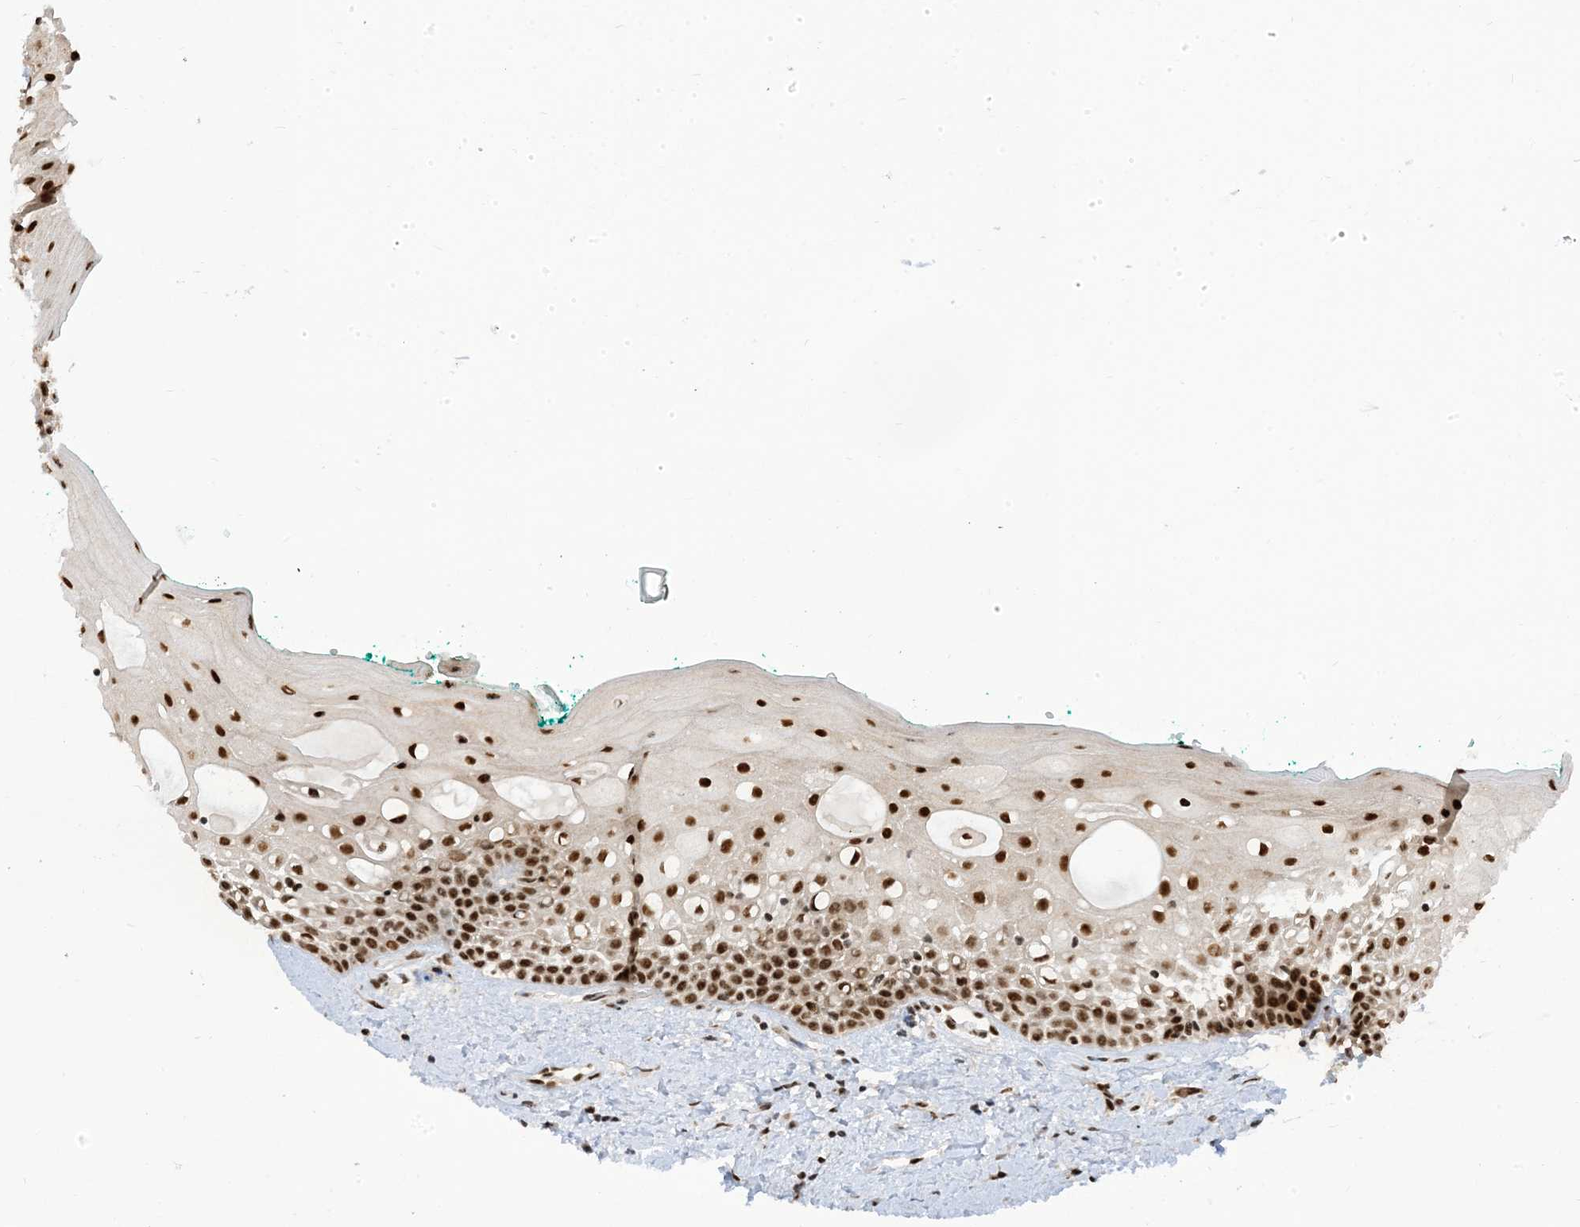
{"staining": {"intensity": "strong", "quantity": ">75%", "location": "nuclear"}, "tissue": "oral mucosa", "cell_type": "Squamous epithelial cells", "image_type": "normal", "snomed": [{"axis": "morphology", "description": "Normal tissue, NOS"}, {"axis": "topography", "description": "Oral tissue"}], "caption": "A histopathology image of oral mucosa stained for a protein reveals strong nuclear brown staining in squamous epithelial cells. The protein is stained brown, and the nuclei are stained in blue (DAB IHC with brightfield microscopy, high magnification).", "gene": "ARGLU1", "patient": {"sex": "female", "age": 70}}